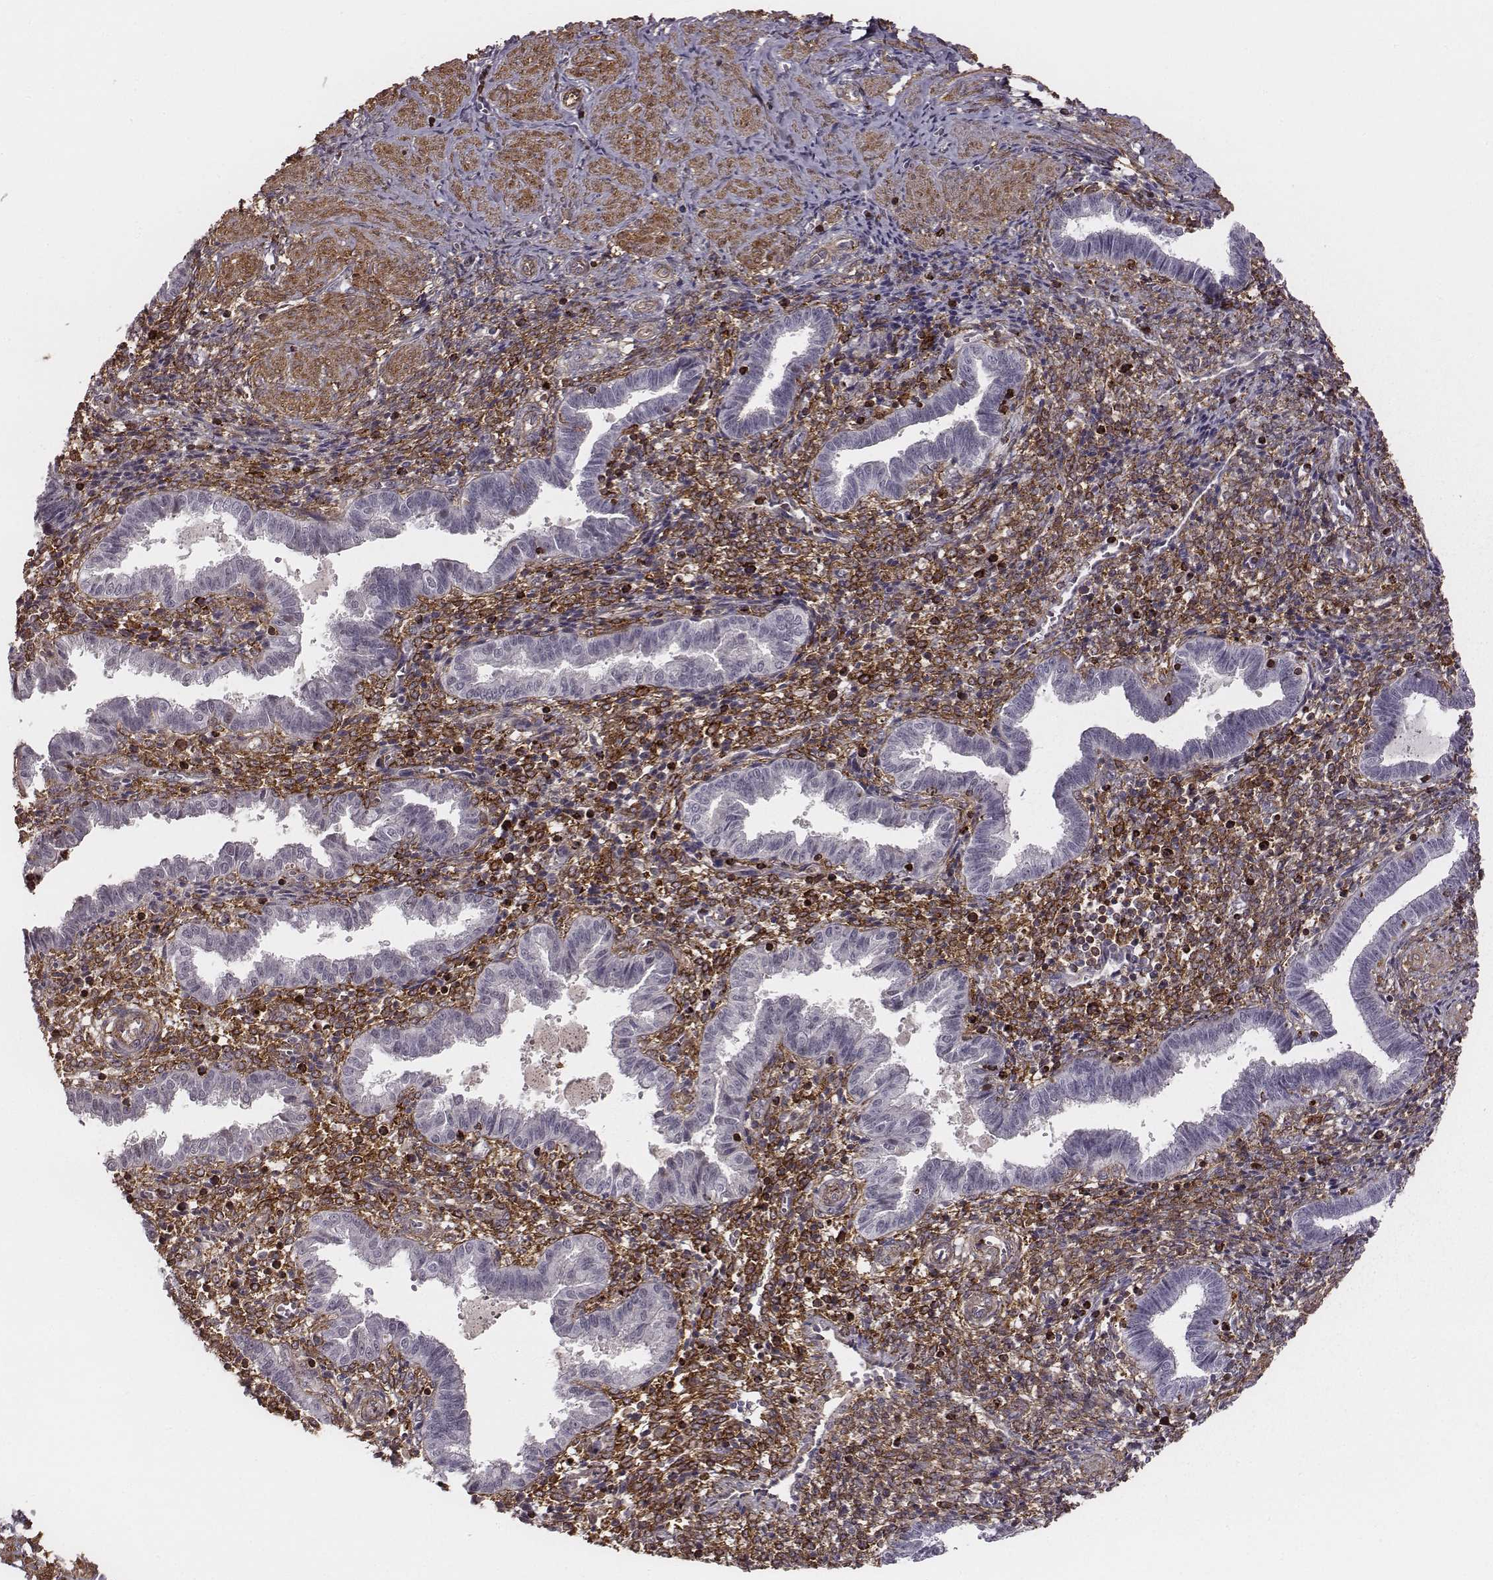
{"staining": {"intensity": "negative", "quantity": "none", "location": "none"}, "tissue": "endometrium", "cell_type": "Cells in endometrial stroma", "image_type": "normal", "snomed": [{"axis": "morphology", "description": "Normal tissue, NOS"}, {"axis": "topography", "description": "Endometrium"}], "caption": "Immunohistochemistry (IHC) photomicrograph of benign endometrium stained for a protein (brown), which exhibits no expression in cells in endometrial stroma. The staining is performed using DAB (3,3'-diaminobenzidine) brown chromogen with nuclei counter-stained in using hematoxylin.", "gene": "ZYX", "patient": {"sex": "female", "age": 37}}